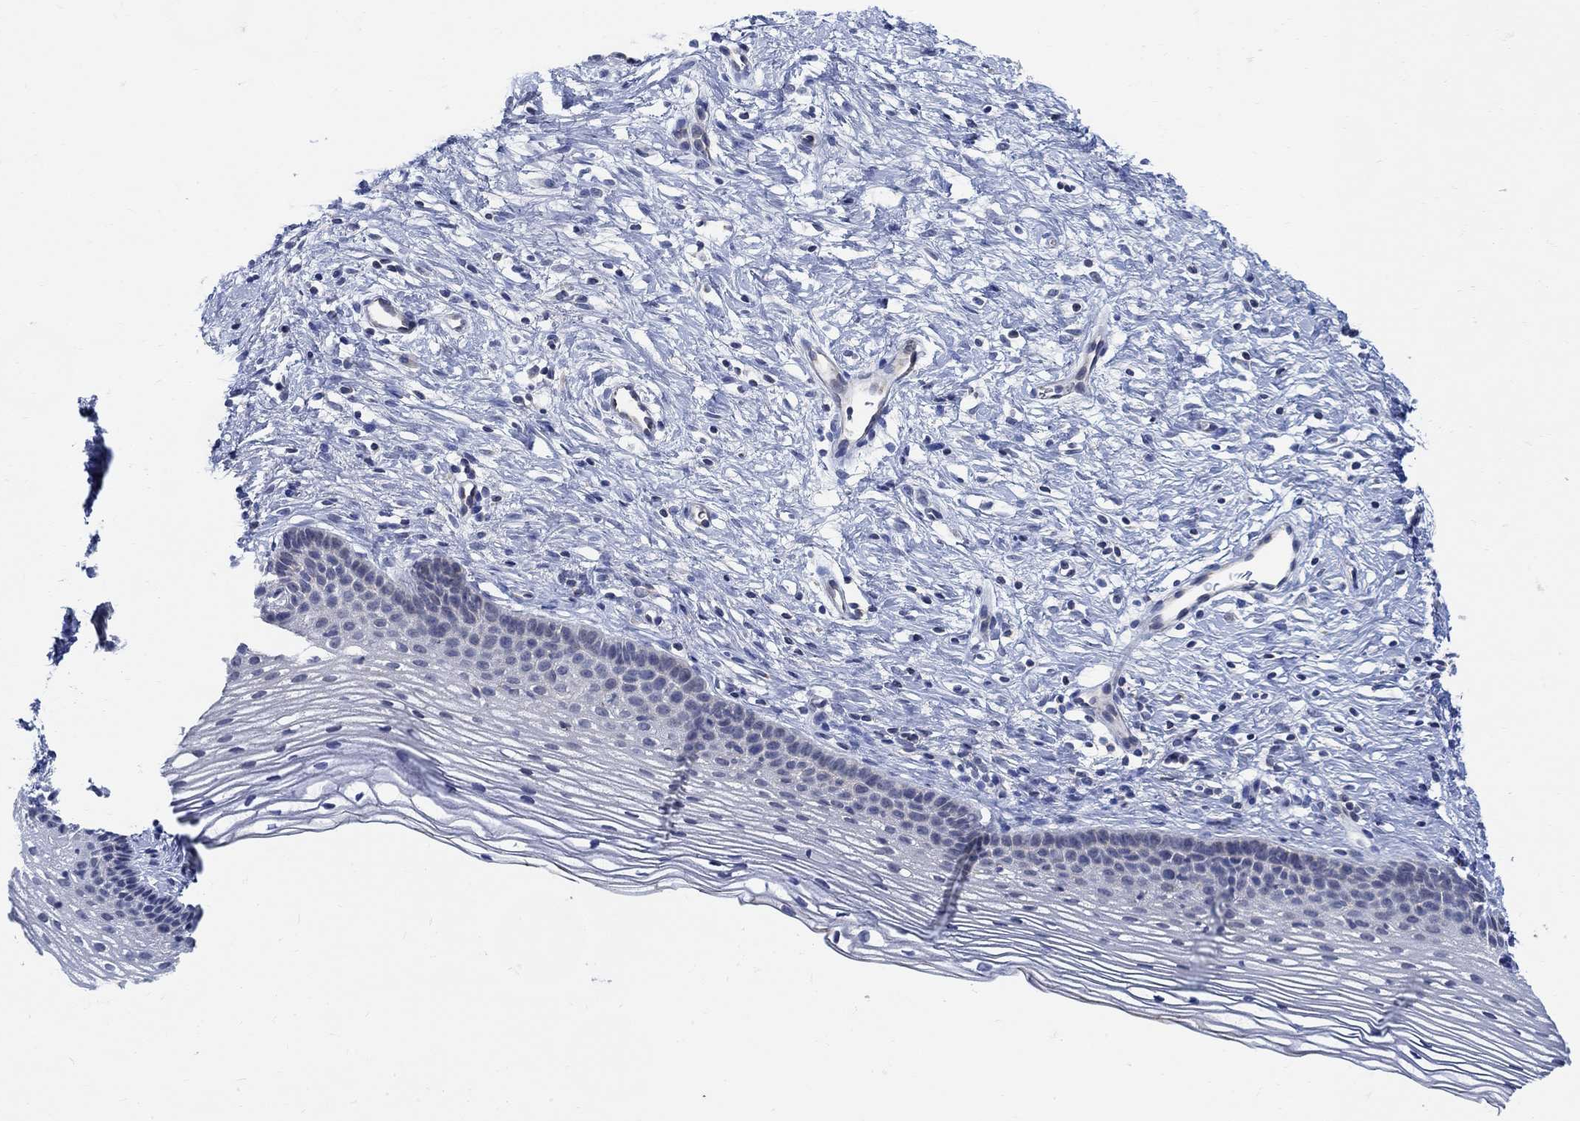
{"staining": {"intensity": "negative", "quantity": "none", "location": "none"}, "tissue": "cervix", "cell_type": "Glandular cells", "image_type": "normal", "snomed": [{"axis": "morphology", "description": "Normal tissue, NOS"}, {"axis": "topography", "description": "Cervix"}], "caption": "Benign cervix was stained to show a protein in brown. There is no significant expression in glandular cells. (DAB IHC visualized using brightfield microscopy, high magnification).", "gene": "PHF21B", "patient": {"sex": "female", "age": 39}}